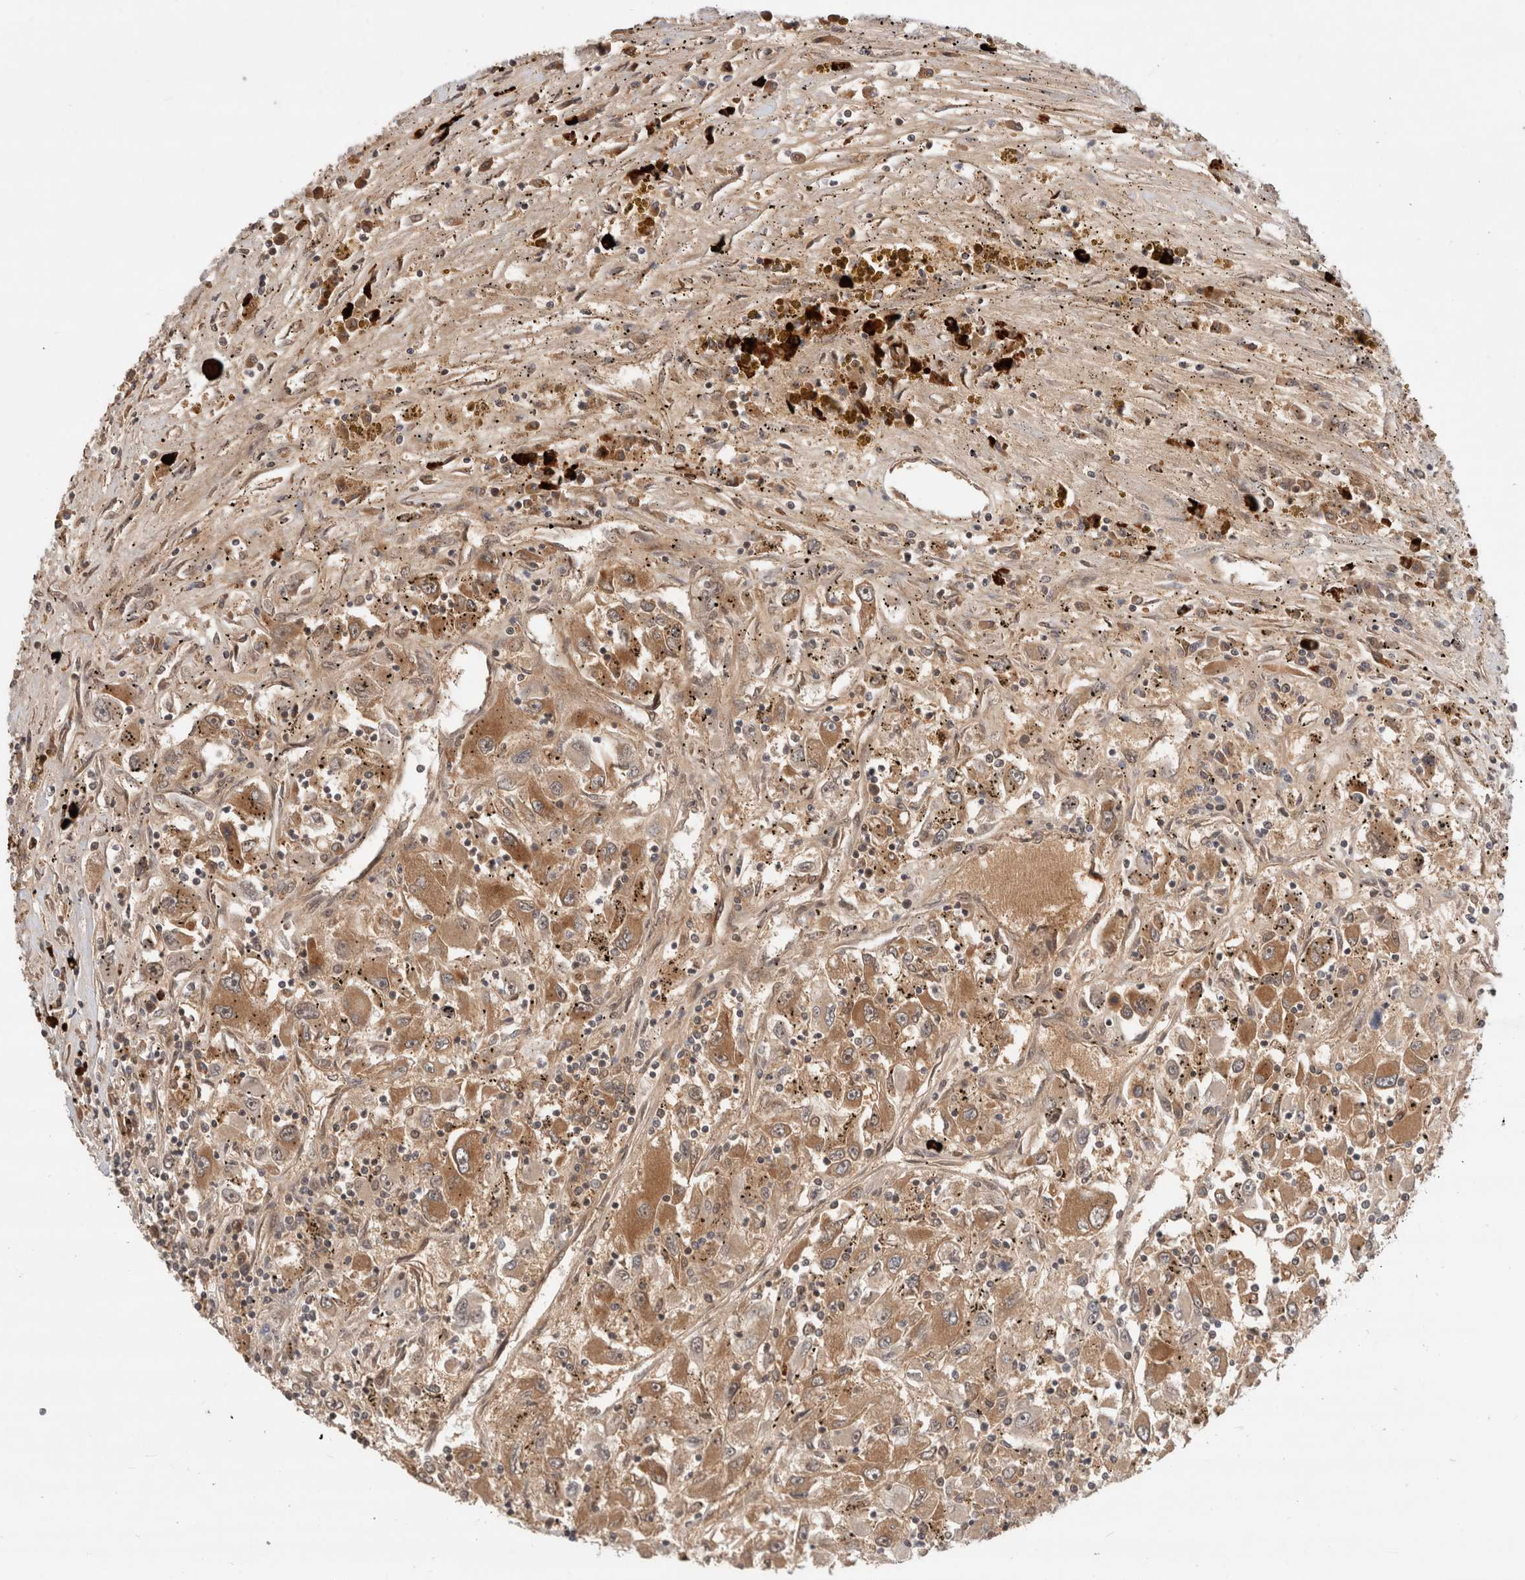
{"staining": {"intensity": "moderate", "quantity": ">75%", "location": "cytoplasmic/membranous"}, "tissue": "renal cancer", "cell_type": "Tumor cells", "image_type": "cancer", "snomed": [{"axis": "morphology", "description": "Adenocarcinoma, NOS"}, {"axis": "topography", "description": "Kidney"}], "caption": "Tumor cells show medium levels of moderate cytoplasmic/membranous staining in about >75% of cells in renal adenocarcinoma. The protein is shown in brown color, while the nuclei are stained blue.", "gene": "MPHOSPH6", "patient": {"sex": "female", "age": 52}}